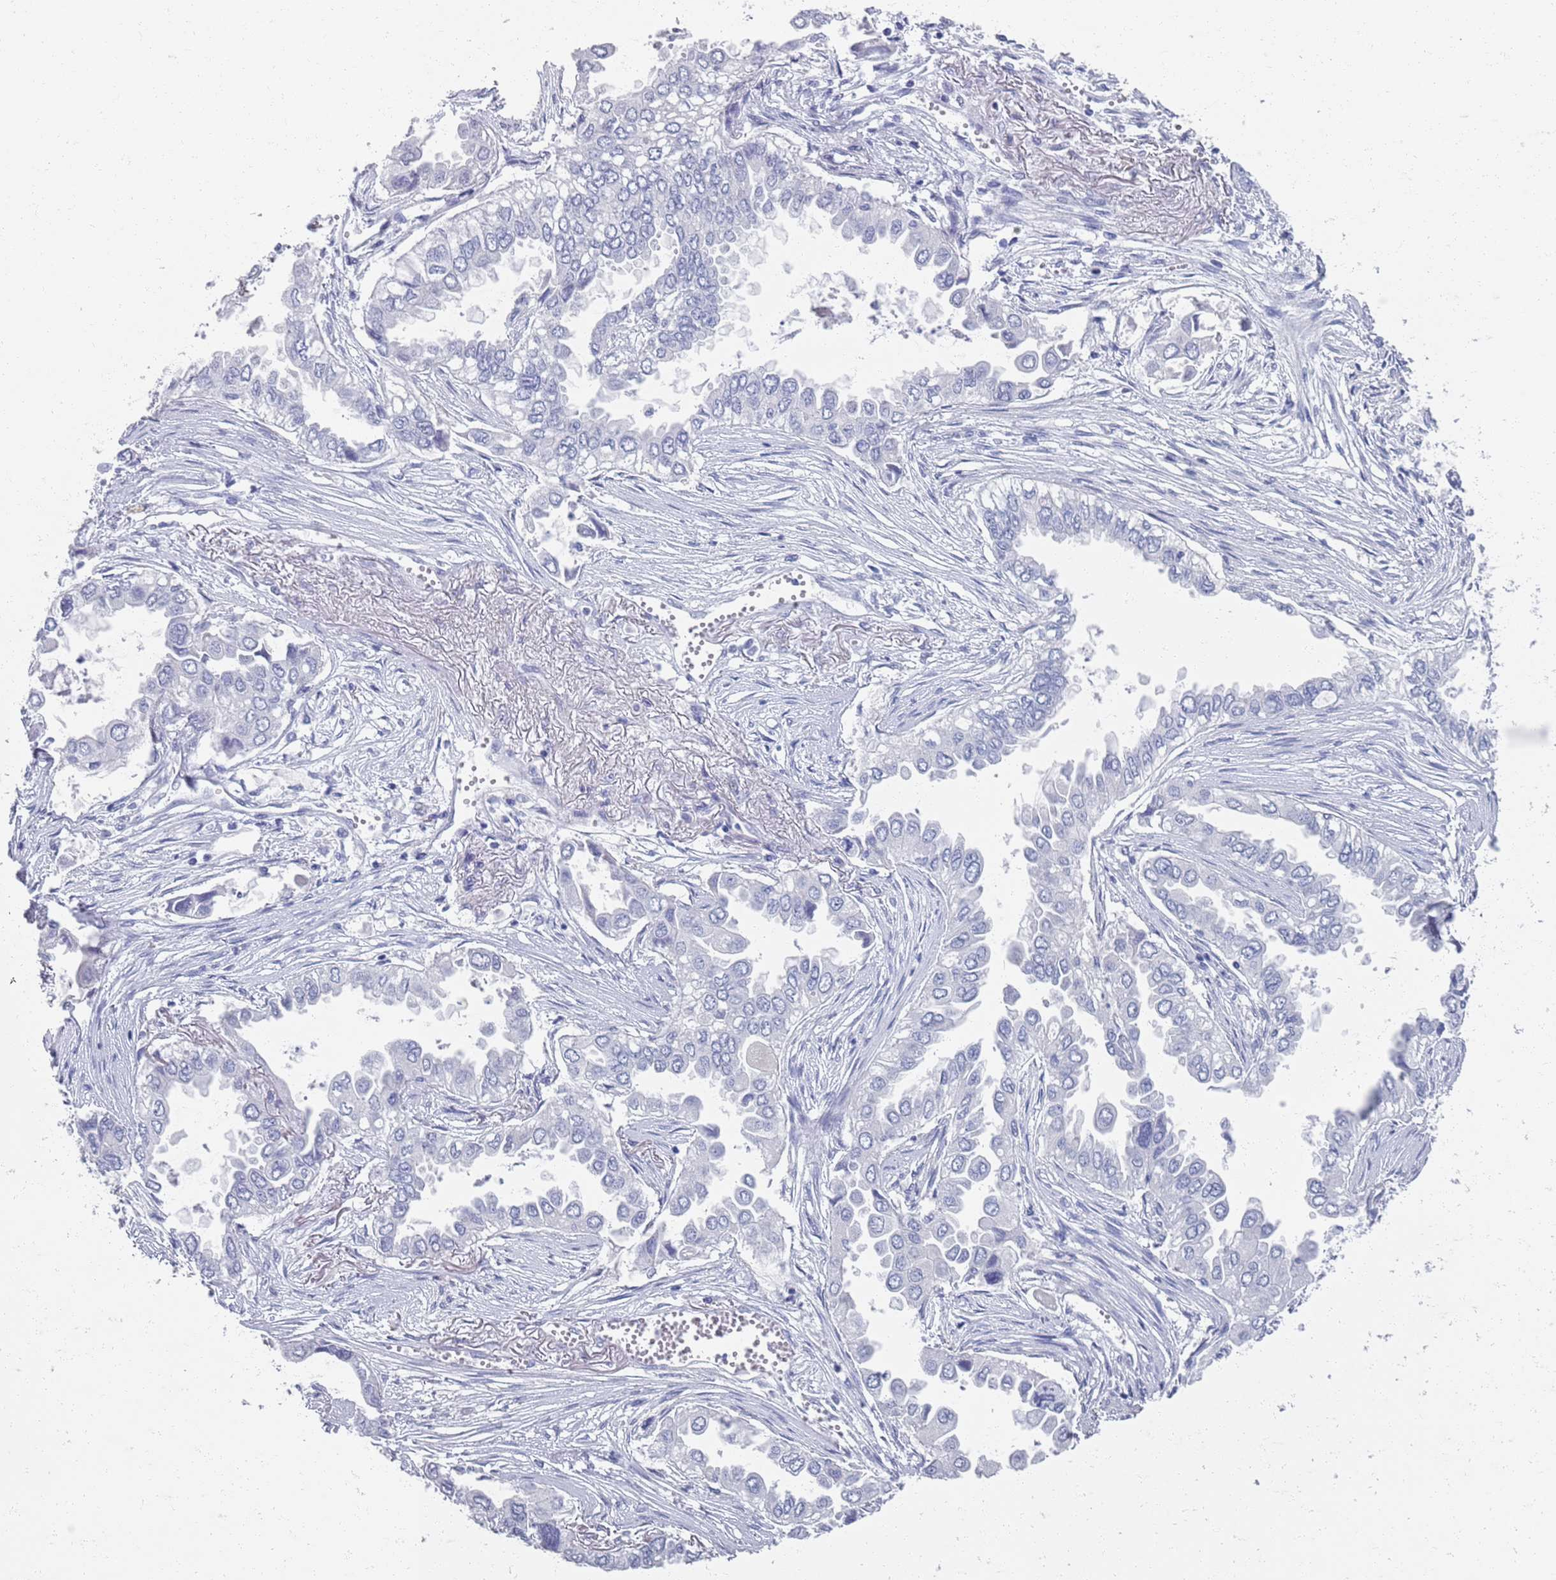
{"staining": {"intensity": "negative", "quantity": "none", "location": "none"}, "tissue": "lung cancer", "cell_type": "Tumor cells", "image_type": "cancer", "snomed": [{"axis": "morphology", "description": "Adenocarcinoma, NOS"}, {"axis": "topography", "description": "Lung"}], "caption": "High power microscopy image of an immunohistochemistry (IHC) histopathology image of lung cancer (adenocarcinoma), revealing no significant expression in tumor cells.", "gene": "SAMD1", "patient": {"sex": "female", "age": 76}}